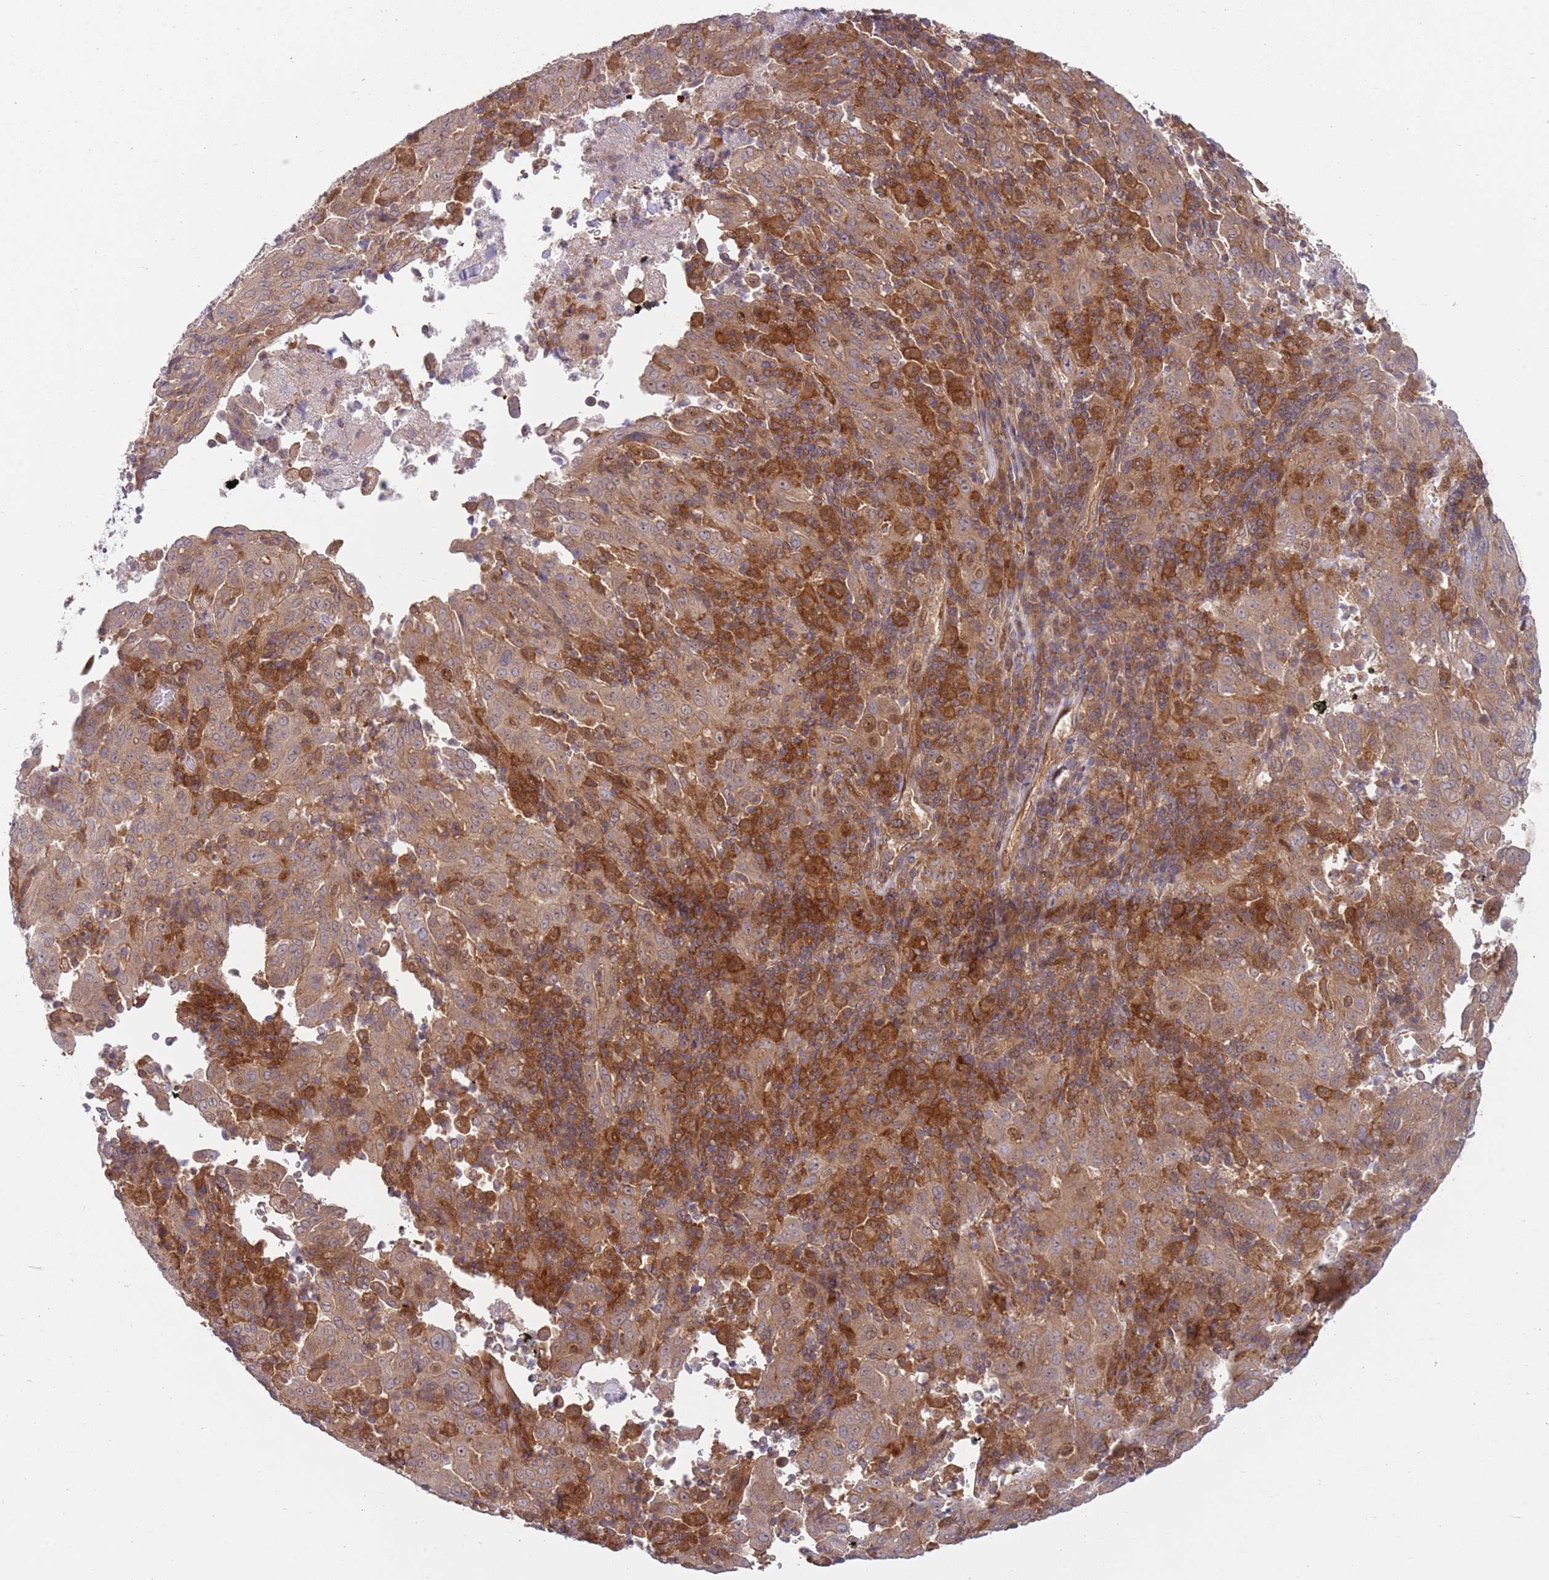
{"staining": {"intensity": "moderate", "quantity": ">75%", "location": "cytoplasmic/membranous,nuclear"}, "tissue": "pancreatic cancer", "cell_type": "Tumor cells", "image_type": "cancer", "snomed": [{"axis": "morphology", "description": "Adenocarcinoma, NOS"}, {"axis": "topography", "description": "Pancreas"}], "caption": "Protein staining of pancreatic adenocarcinoma tissue exhibits moderate cytoplasmic/membranous and nuclear expression in approximately >75% of tumor cells.", "gene": "GGA1", "patient": {"sex": "male", "age": 63}}